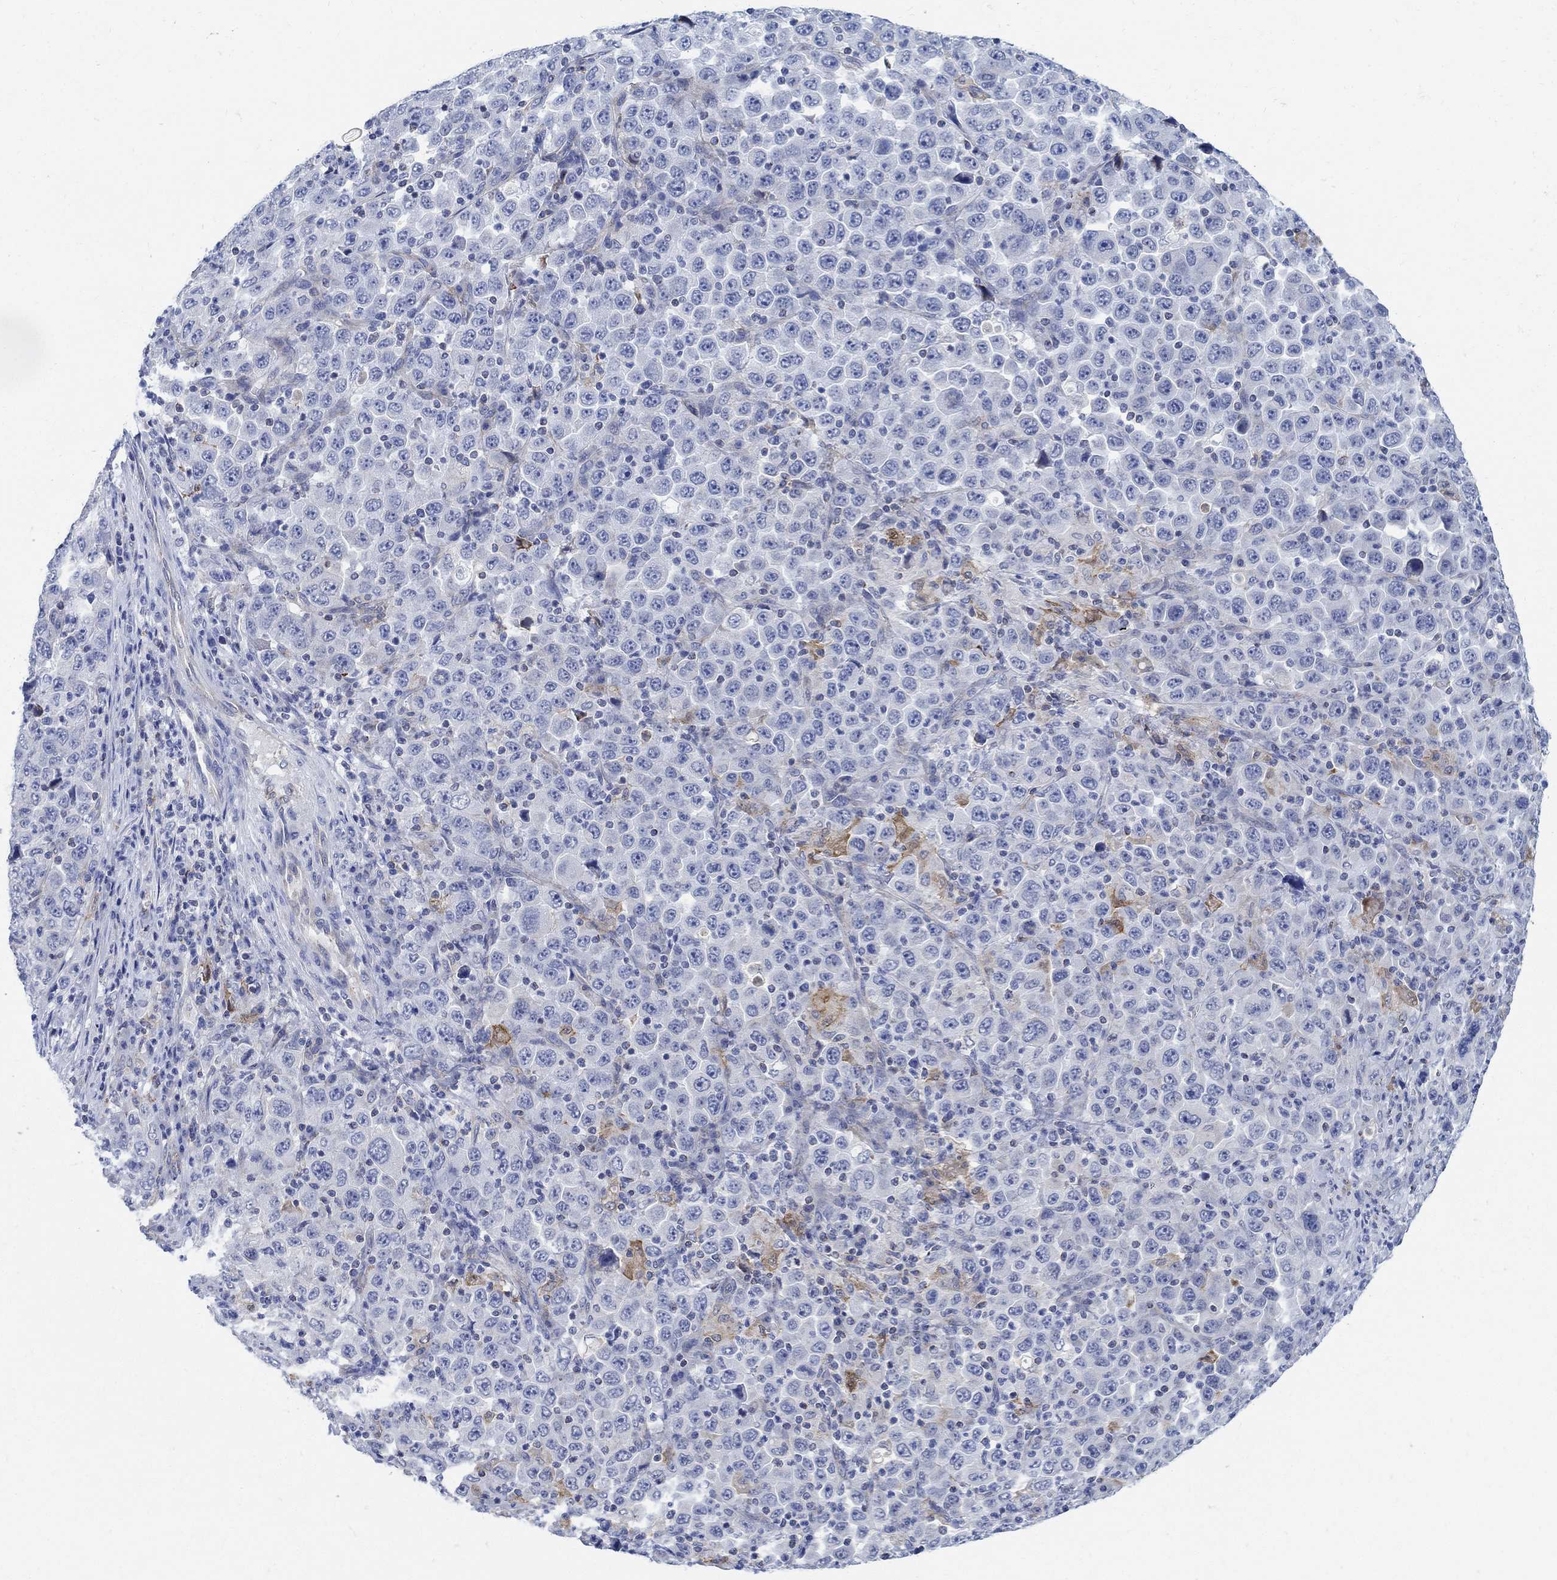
{"staining": {"intensity": "negative", "quantity": "none", "location": "none"}, "tissue": "stomach cancer", "cell_type": "Tumor cells", "image_type": "cancer", "snomed": [{"axis": "morphology", "description": "Normal tissue, NOS"}, {"axis": "morphology", "description": "Adenocarcinoma, NOS"}, {"axis": "topography", "description": "Stomach, upper"}, {"axis": "topography", "description": "Stomach"}], "caption": "IHC histopathology image of human adenocarcinoma (stomach) stained for a protein (brown), which exhibits no staining in tumor cells.", "gene": "PHF21B", "patient": {"sex": "male", "age": 59}}